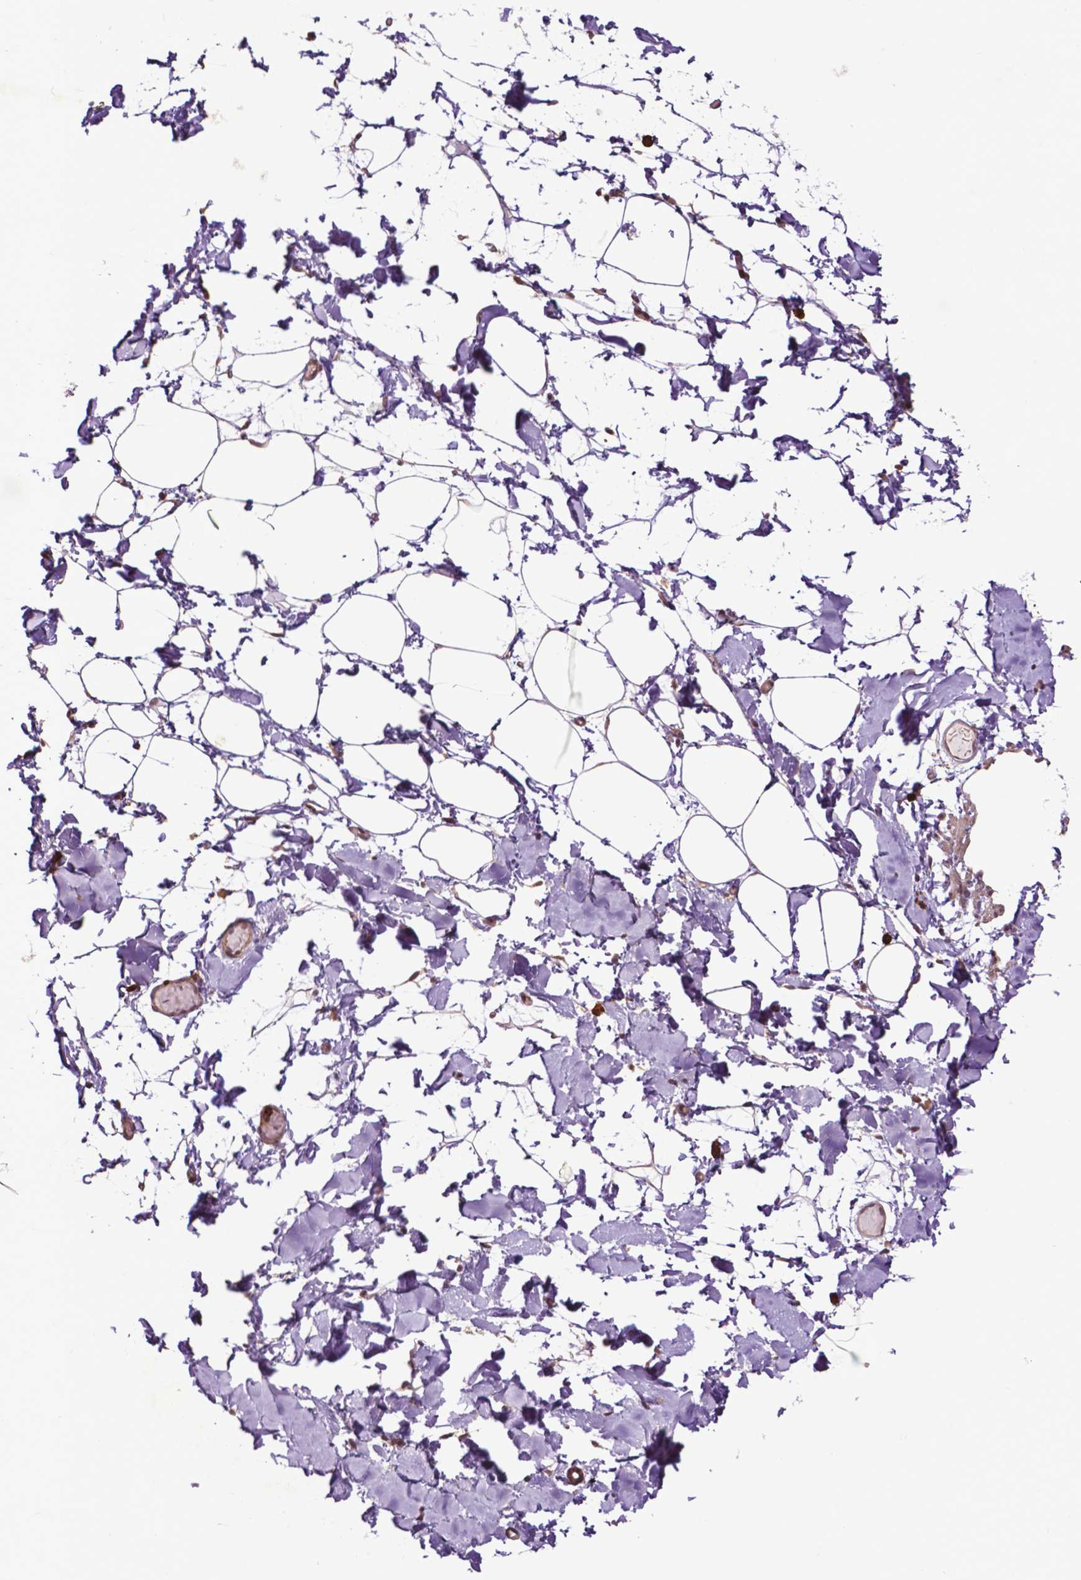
{"staining": {"intensity": "weak", "quantity": ">75%", "location": "cytoplasmic/membranous,nuclear"}, "tissue": "adipose tissue", "cell_type": "Adipocytes", "image_type": "normal", "snomed": [{"axis": "morphology", "description": "Normal tissue, NOS"}, {"axis": "topography", "description": "Gallbladder"}, {"axis": "topography", "description": "Peripheral nerve tissue"}], "caption": "Adipose tissue stained for a protein exhibits weak cytoplasmic/membranous,nuclear positivity in adipocytes.", "gene": "TMX2", "patient": {"sex": "female", "age": 45}}